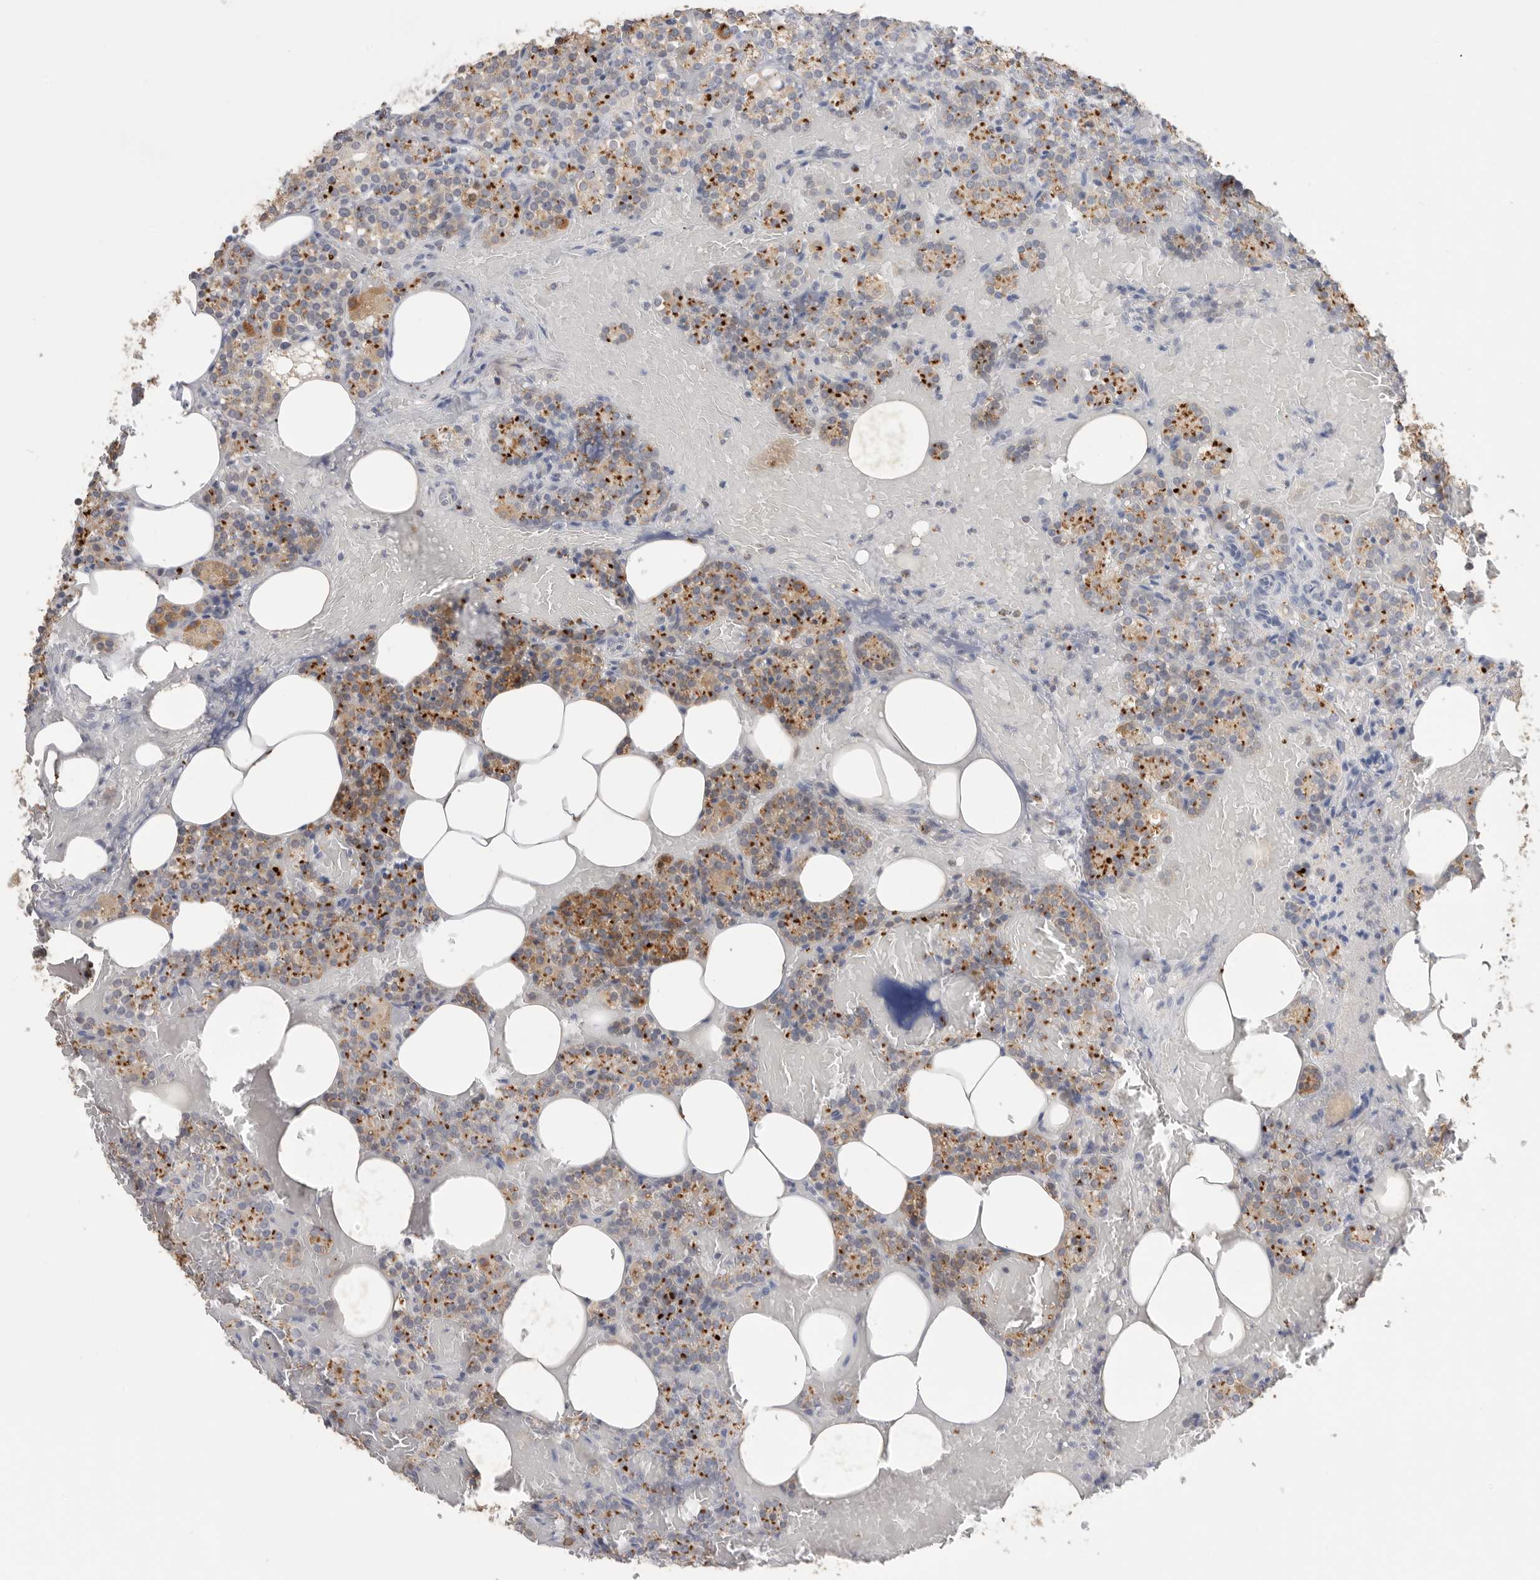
{"staining": {"intensity": "strong", "quantity": ">75%", "location": "cytoplasmic/membranous"}, "tissue": "parathyroid gland", "cell_type": "Glandular cells", "image_type": "normal", "snomed": [{"axis": "morphology", "description": "Normal tissue, NOS"}, {"axis": "topography", "description": "Parathyroid gland"}], "caption": "A photomicrograph showing strong cytoplasmic/membranous expression in approximately >75% of glandular cells in normal parathyroid gland, as visualized by brown immunohistochemical staining.", "gene": "GGH", "patient": {"sex": "female", "age": 78}}